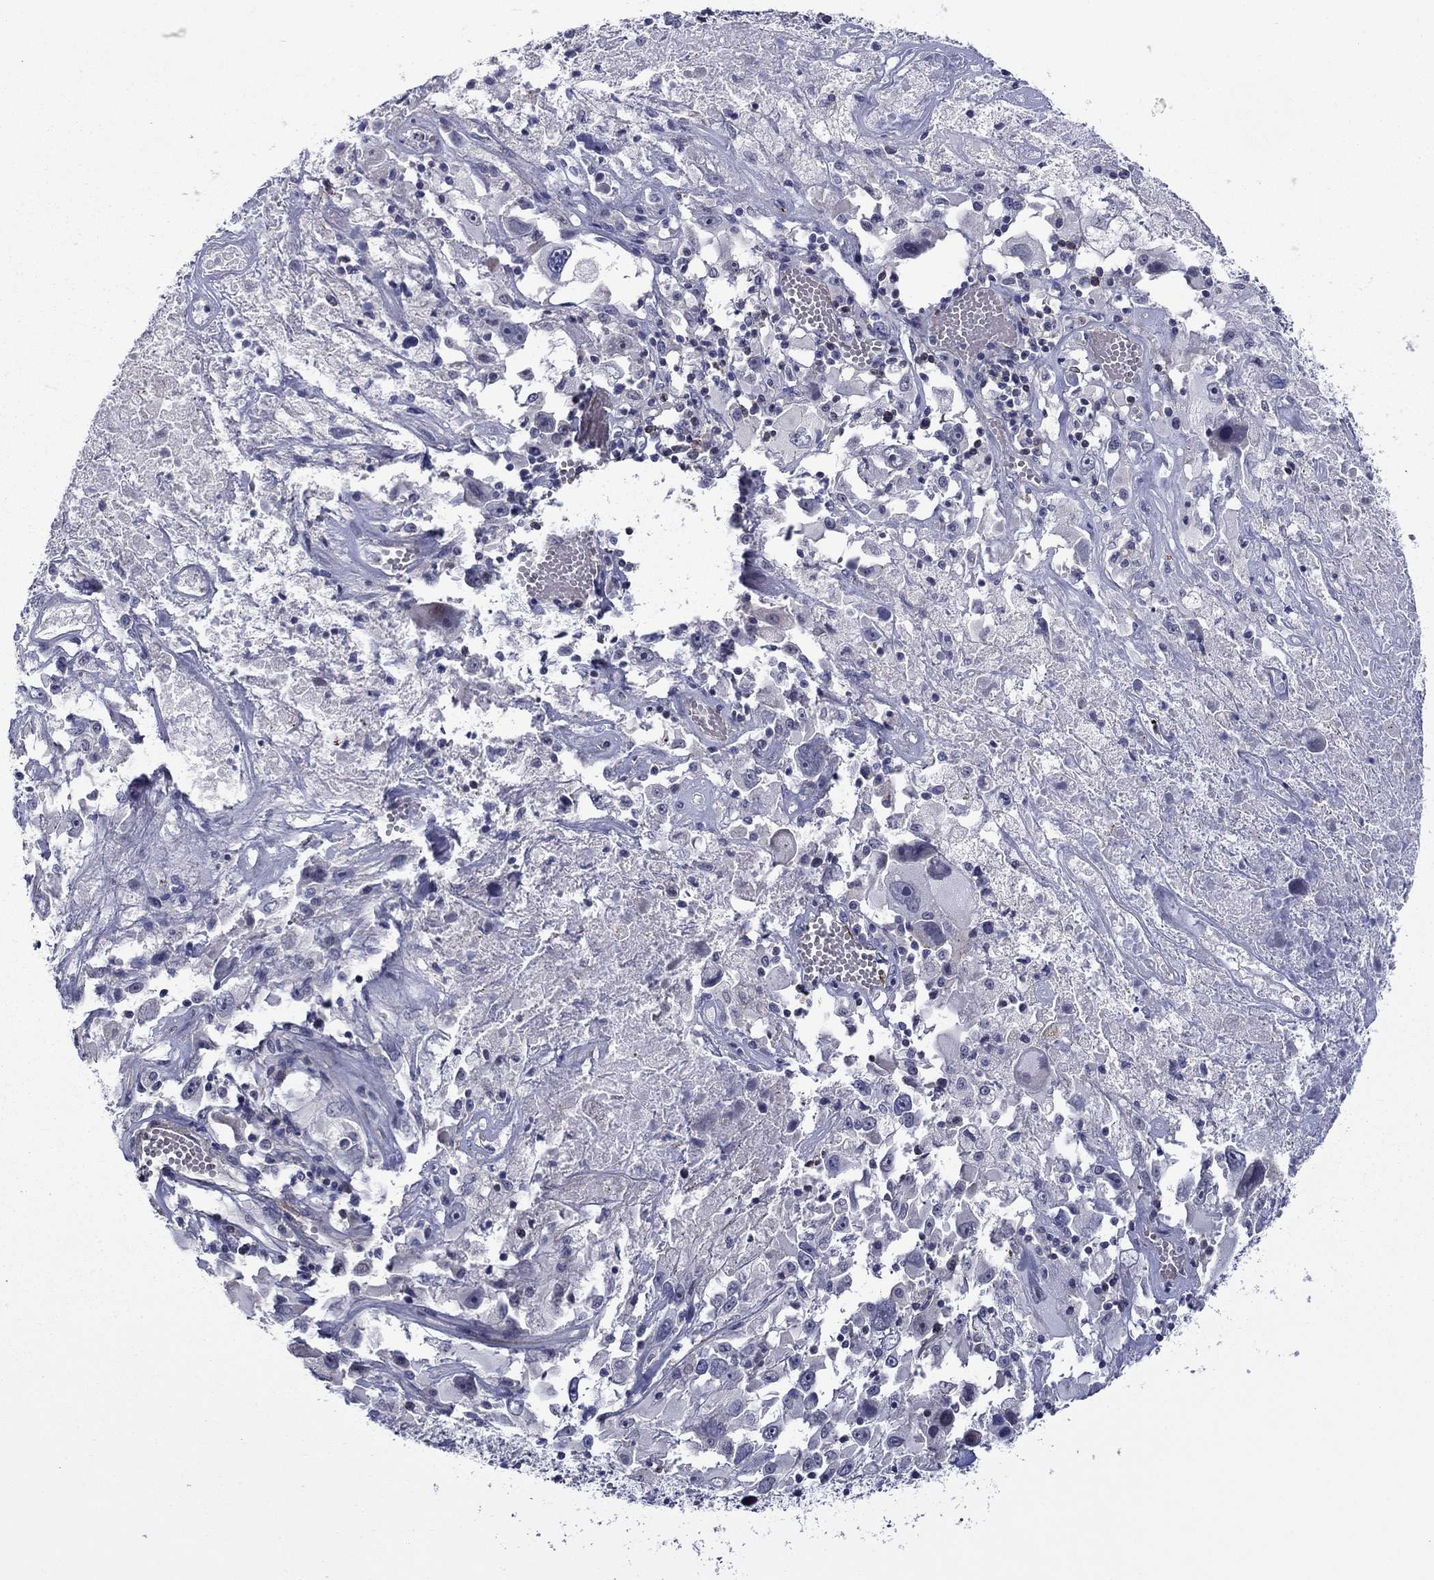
{"staining": {"intensity": "negative", "quantity": "none", "location": "none"}, "tissue": "melanoma", "cell_type": "Tumor cells", "image_type": "cancer", "snomed": [{"axis": "morphology", "description": "Malignant melanoma, Metastatic site"}, {"axis": "topography", "description": "Soft tissue"}], "caption": "IHC image of neoplastic tissue: human malignant melanoma (metastatic site) stained with DAB (3,3'-diaminobenzidine) exhibits no significant protein positivity in tumor cells.", "gene": "LMO7", "patient": {"sex": "male", "age": 50}}